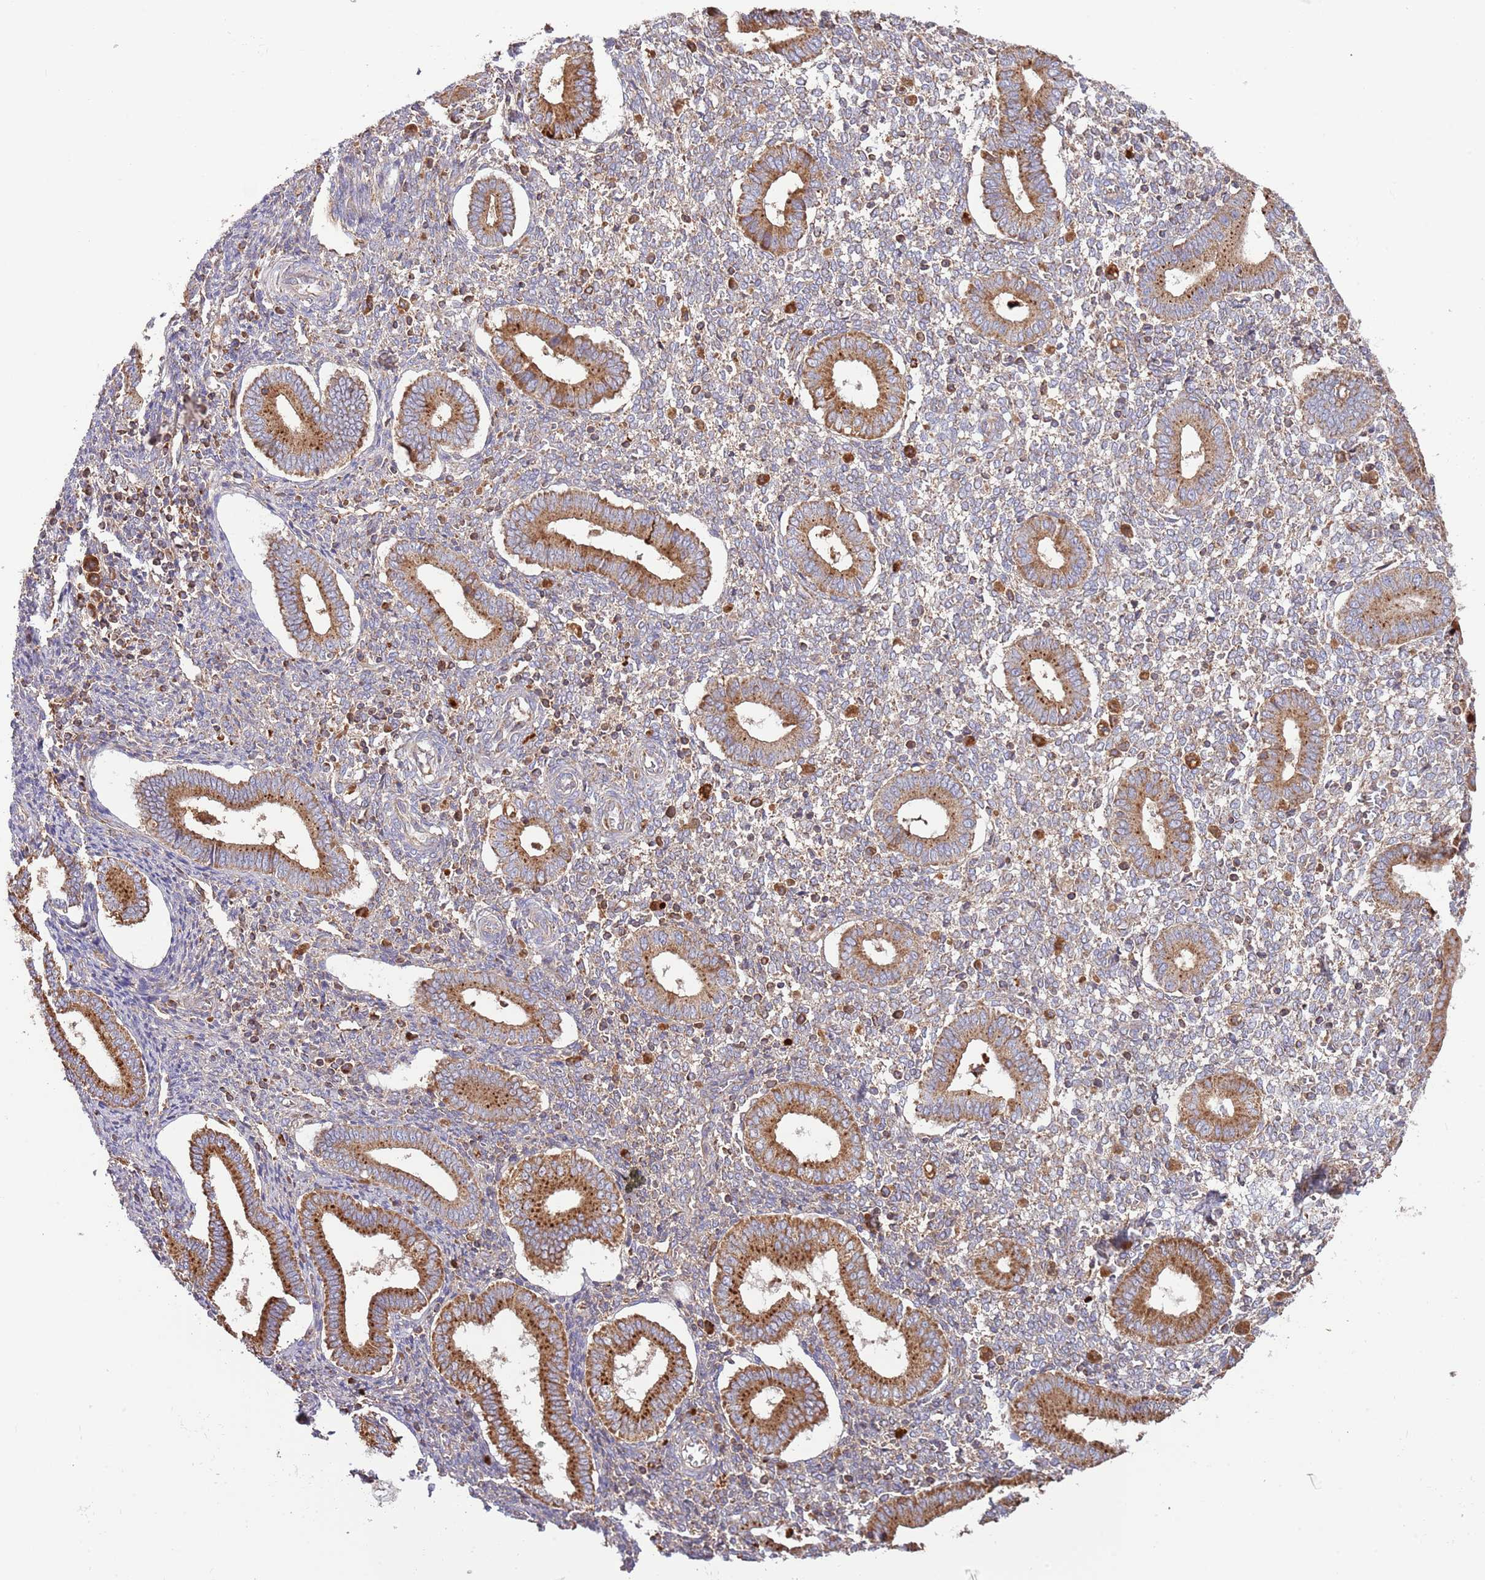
{"staining": {"intensity": "weak", "quantity": ">75%", "location": "cytoplasmic/membranous"}, "tissue": "endometrium", "cell_type": "Cells in endometrial stroma", "image_type": "normal", "snomed": [{"axis": "morphology", "description": "Normal tissue, NOS"}, {"axis": "topography", "description": "Endometrium"}], "caption": "Human endometrium stained for a protein (brown) exhibits weak cytoplasmic/membranous positive expression in approximately >75% of cells in endometrial stroma.", "gene": "DNAJA3", "patient": {"sex": "female", "age": 44}}